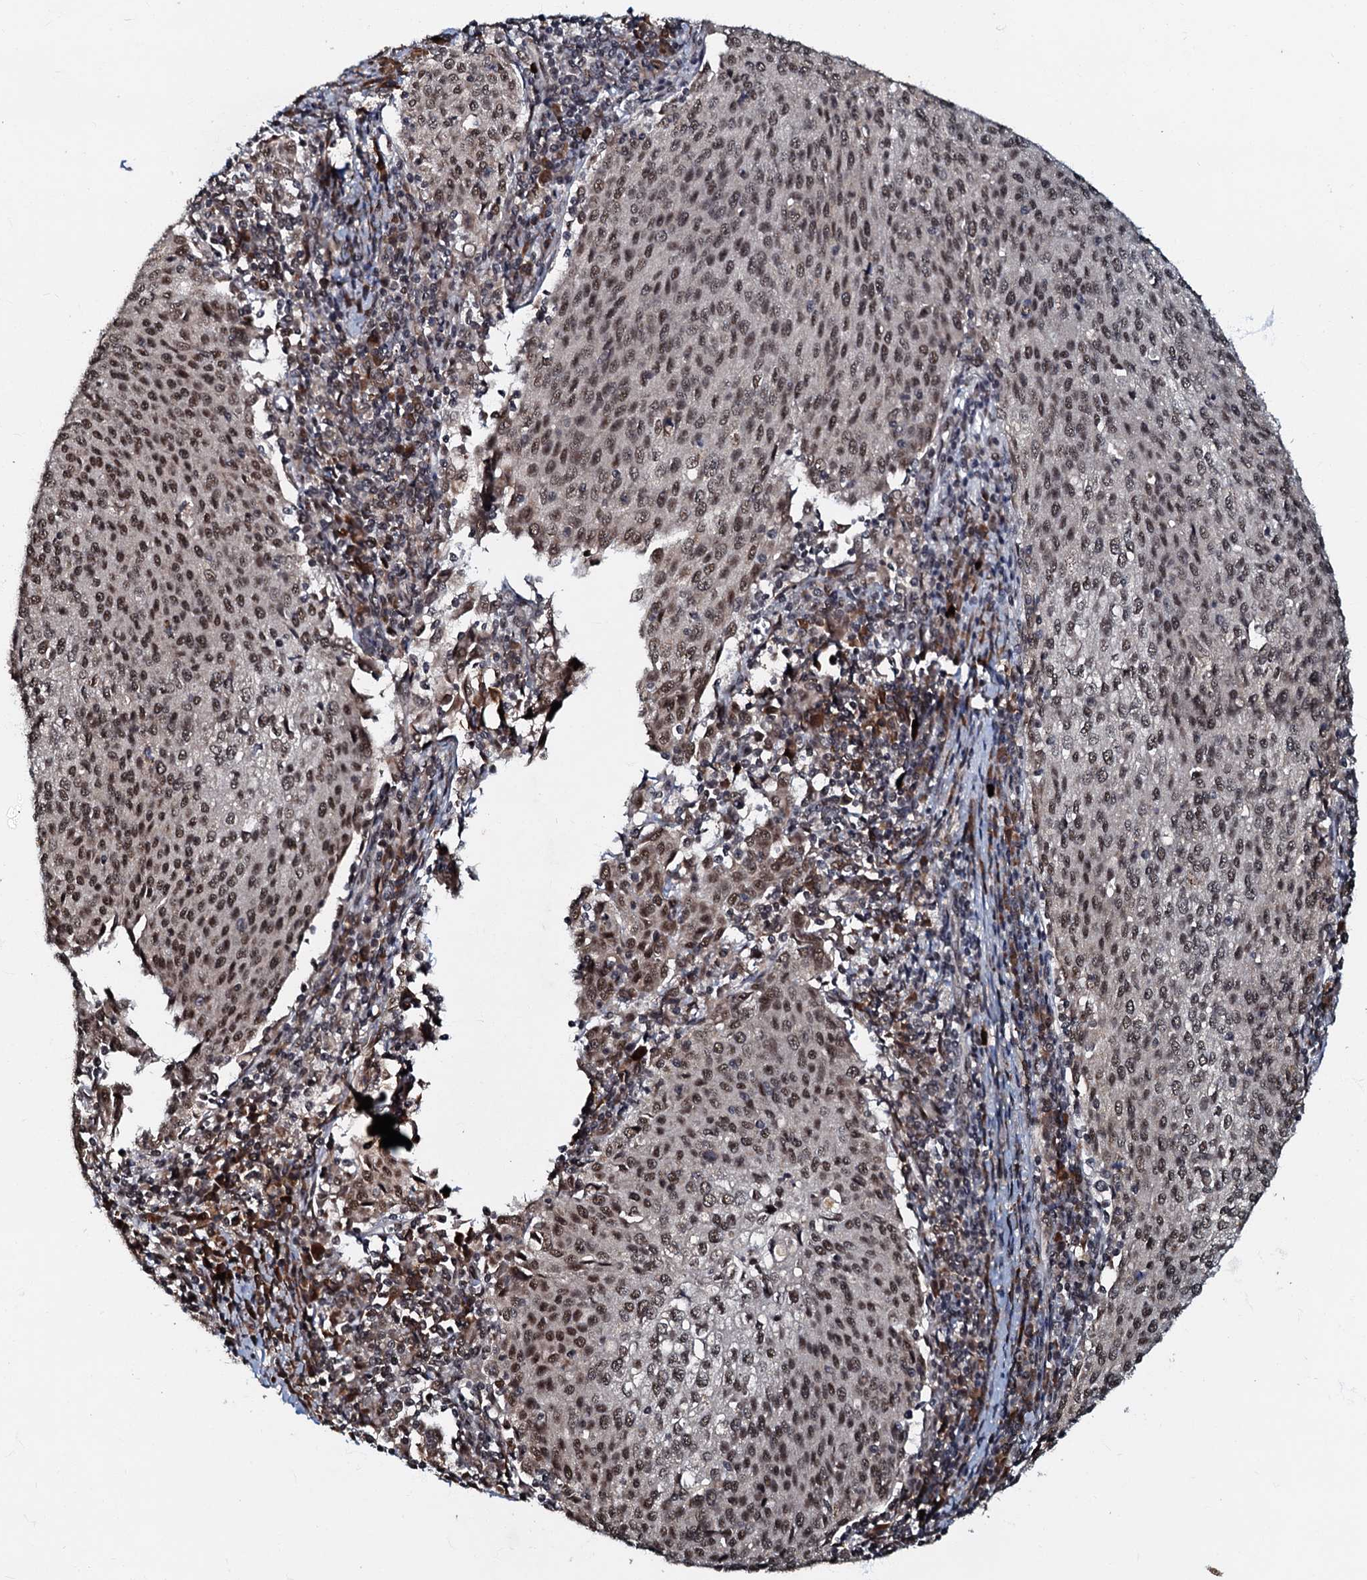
{"staining": {"intensity": "moderate", "quantity": ">75%", "location": "nuclear"}, "tissue": "cervical cancer", "cell_type": "Tumor cells", "image_type": "cancer", "snomed": [{"axis": "morphology", "description": "Squamous cell carcinoma, NOS"}, {"axis": "topography", "description": "Cervix"}], "caption": "Immunohistochemistry photomicrograph of cervical cancer stained for a protein (brown), which demonstrates medium levels of moderate nuclear positivity in approximately >75% of tumor cells.", "gene": "C18orf32", "patient": {"sex": "female", "age": 46}}